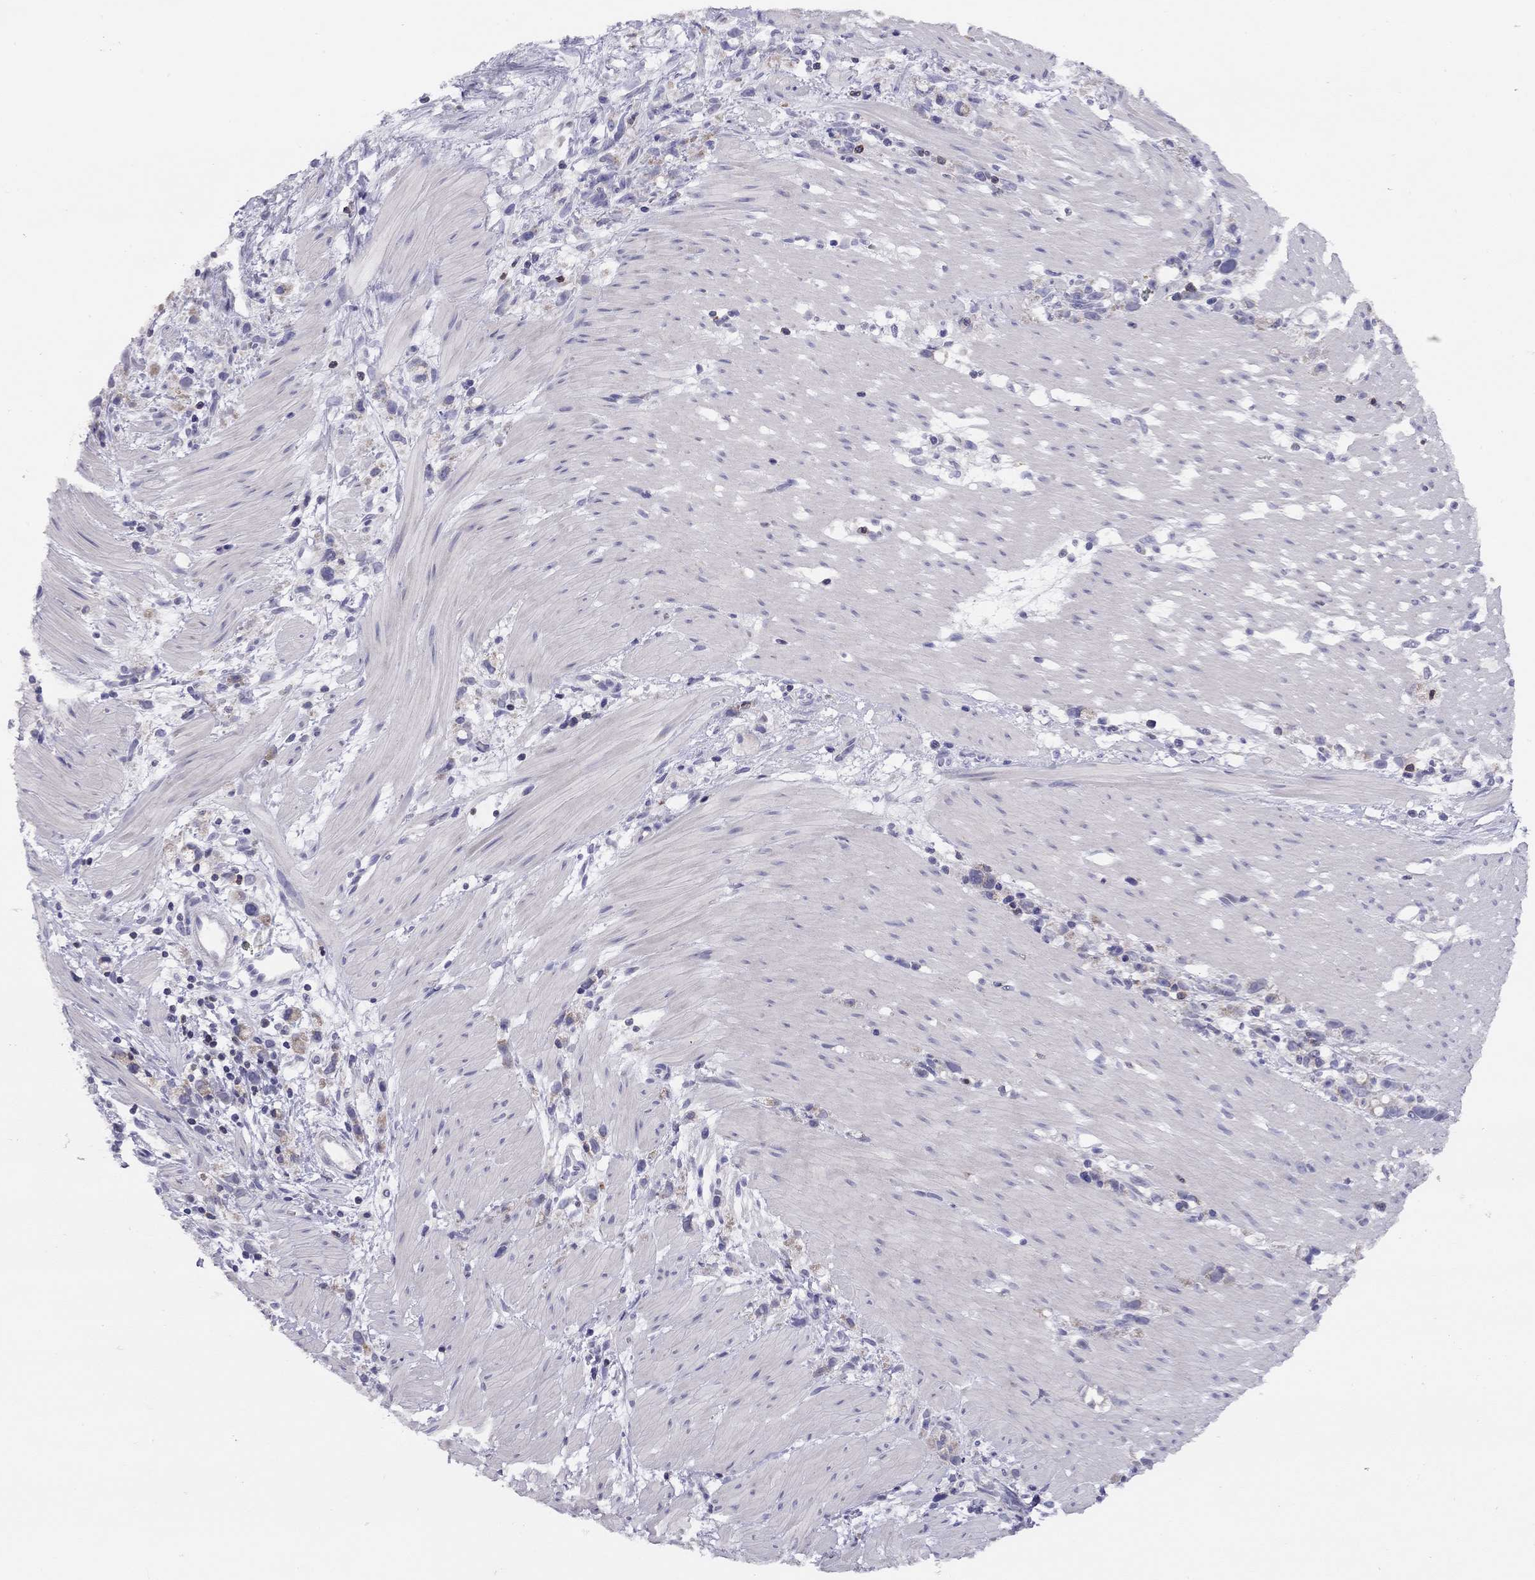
{"staining": {"intensity": "weak", "quantity": "<25%", "location": "cytoplasmic/membranous"}, "tissue": "stomach cancer", "cell_type": "Tumor cells", "image_type": "cancer", "snomed": [{"axis": "morphology", "description": "Adenocarcinoma, NOS"}, {"axis": "topography", "description": "Stomach"}], "caption": "The histopathology image exhibits no staining of tumor cells in stomach cancer (adenocarcinoma).", "gene": "CITED1", "patient": {"sex": "female", "age": 59}}